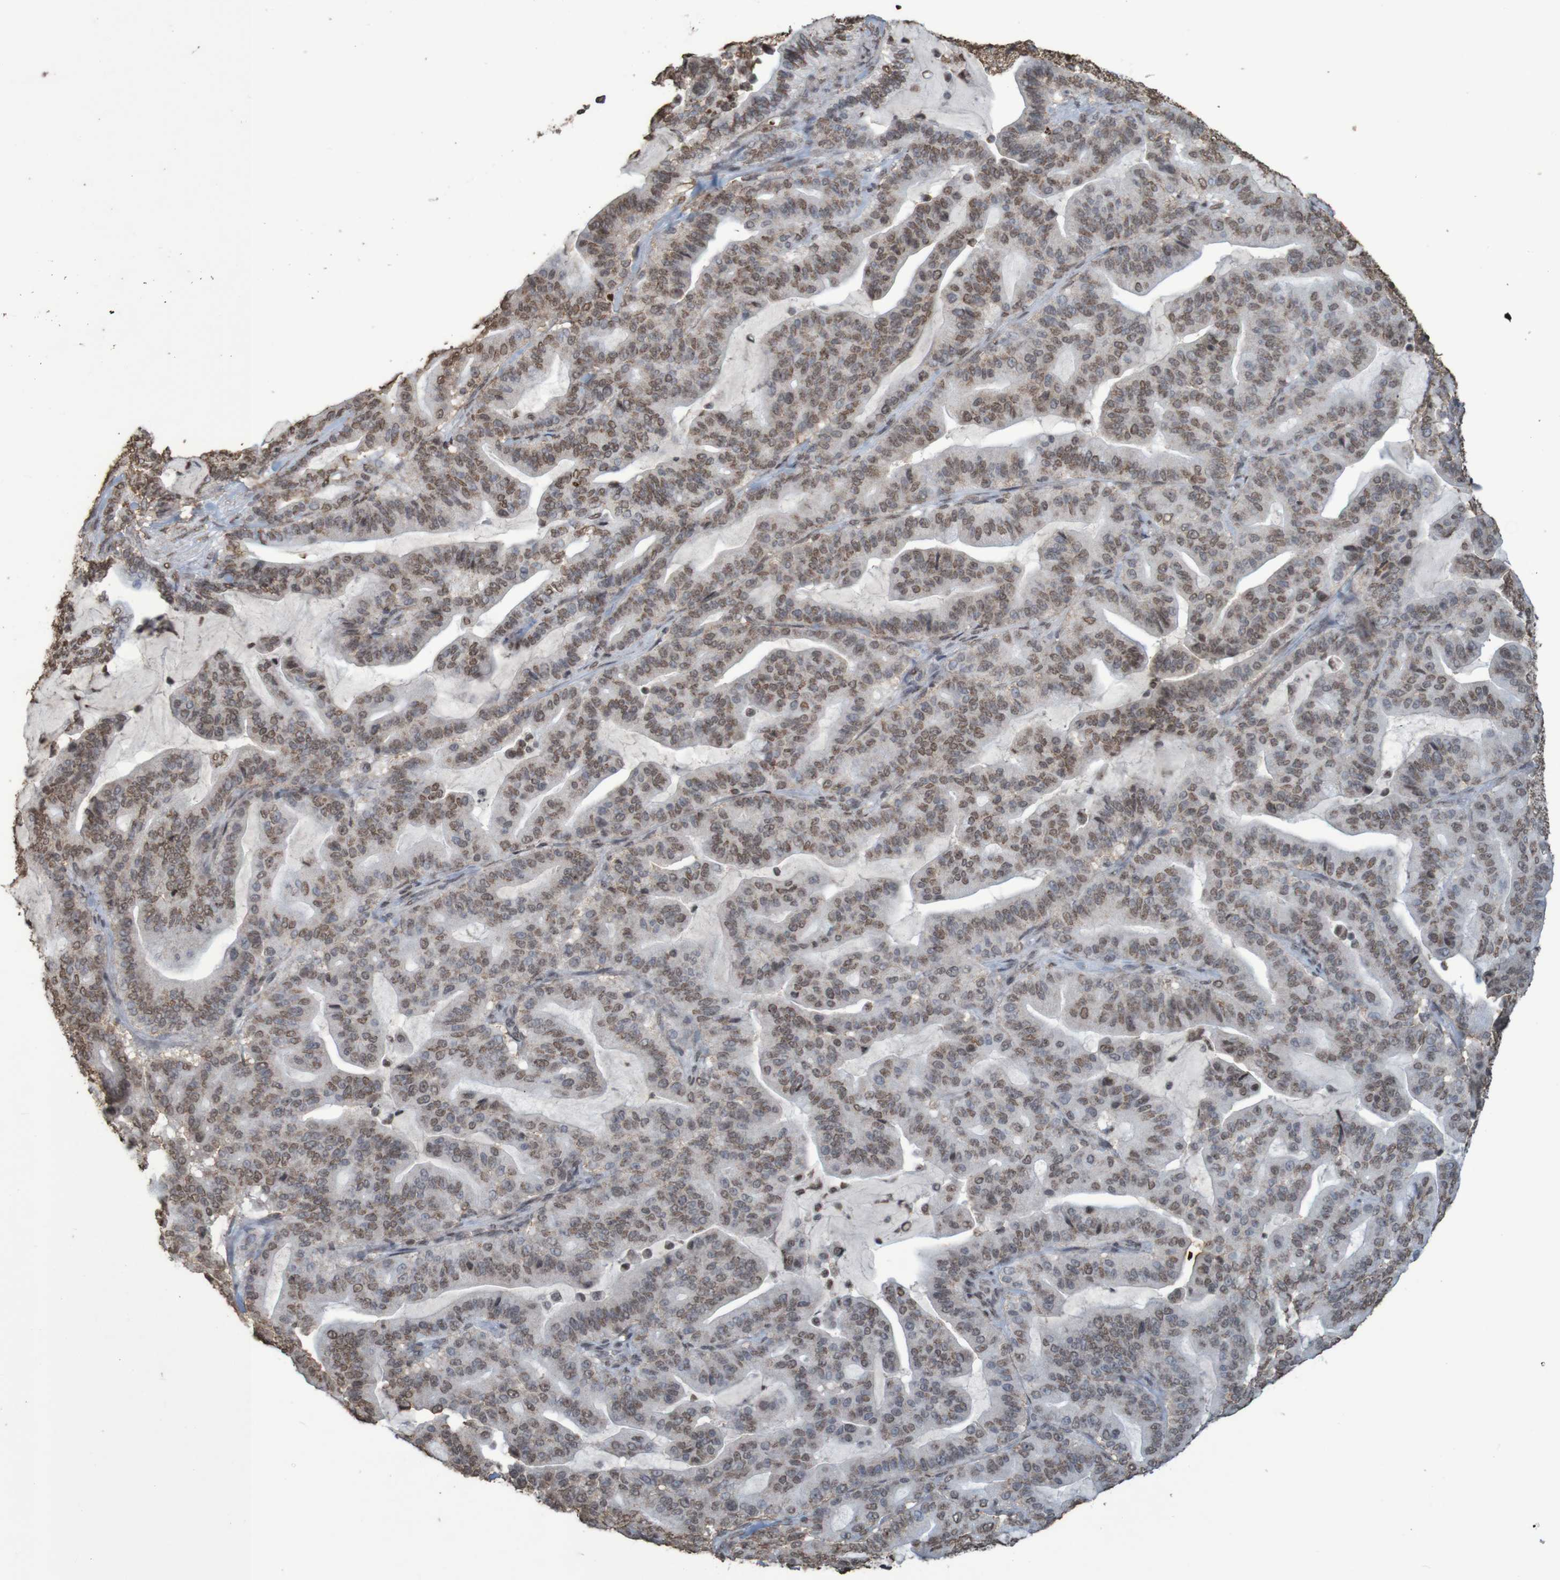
{"staining": {"intensity": "weak", "quantity": ">75%", "location": "nuclear"}, "tissue": "pancreatic cancer", "cell_type": "Tumor cells", "image_type": "cancer", "snomed": [{"axis": "morphology", "description": "Adenocarcinoma, NOS"}, {"axis": "topography", "description": "Pancreas"}], "caption": "Immunohistochemical staining of pancreatic cancer (adenocarcinoma) demonstrates low levels of weak nuclear expression in approximately >75% of tumor cells.", "gene": "GFI1", "patient": {"sex": "male", "age": 63}}